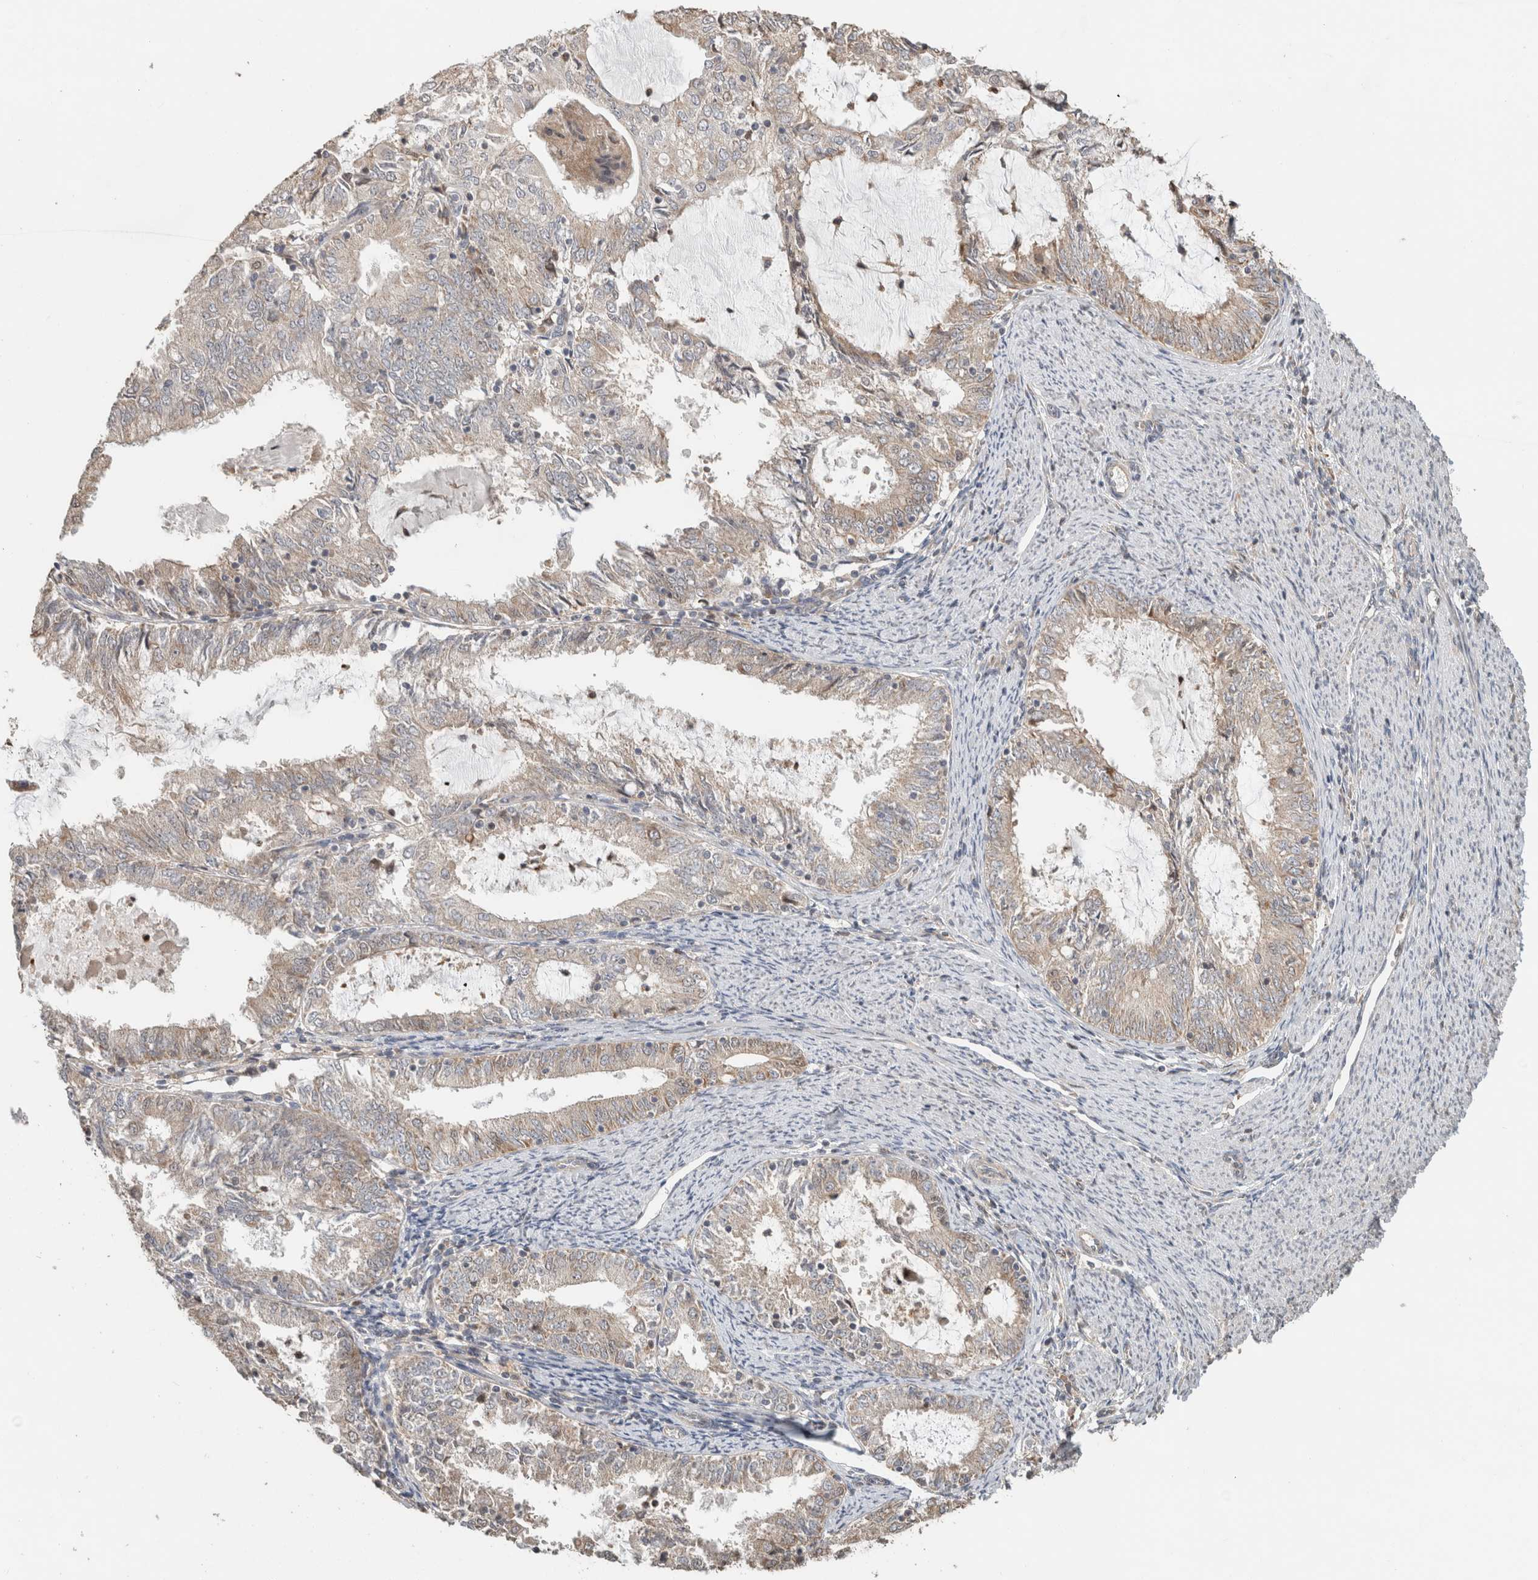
{"staining": {"intensity": "weak", "quantity": "<25%", "location": "cytoplasmic/membranous"}, "tissue": "endometrial cancer", "cell_type": "Tumor cells", "image_type": "cancer", "snomed": [{"axis": "morphology", "description": "Adenocarcinoma, NOS"}, {"axis": "topography", "description": "Endometrium"}], "caption": "IHC of human endometrial adenocarcinoma reveals no positivity in tumor cells. (DAB immunohistochemistry visualized using brightfield microscopy, high magnification).", "gene": "GINS4", "patient": {"sex": "female", "age": 57}}